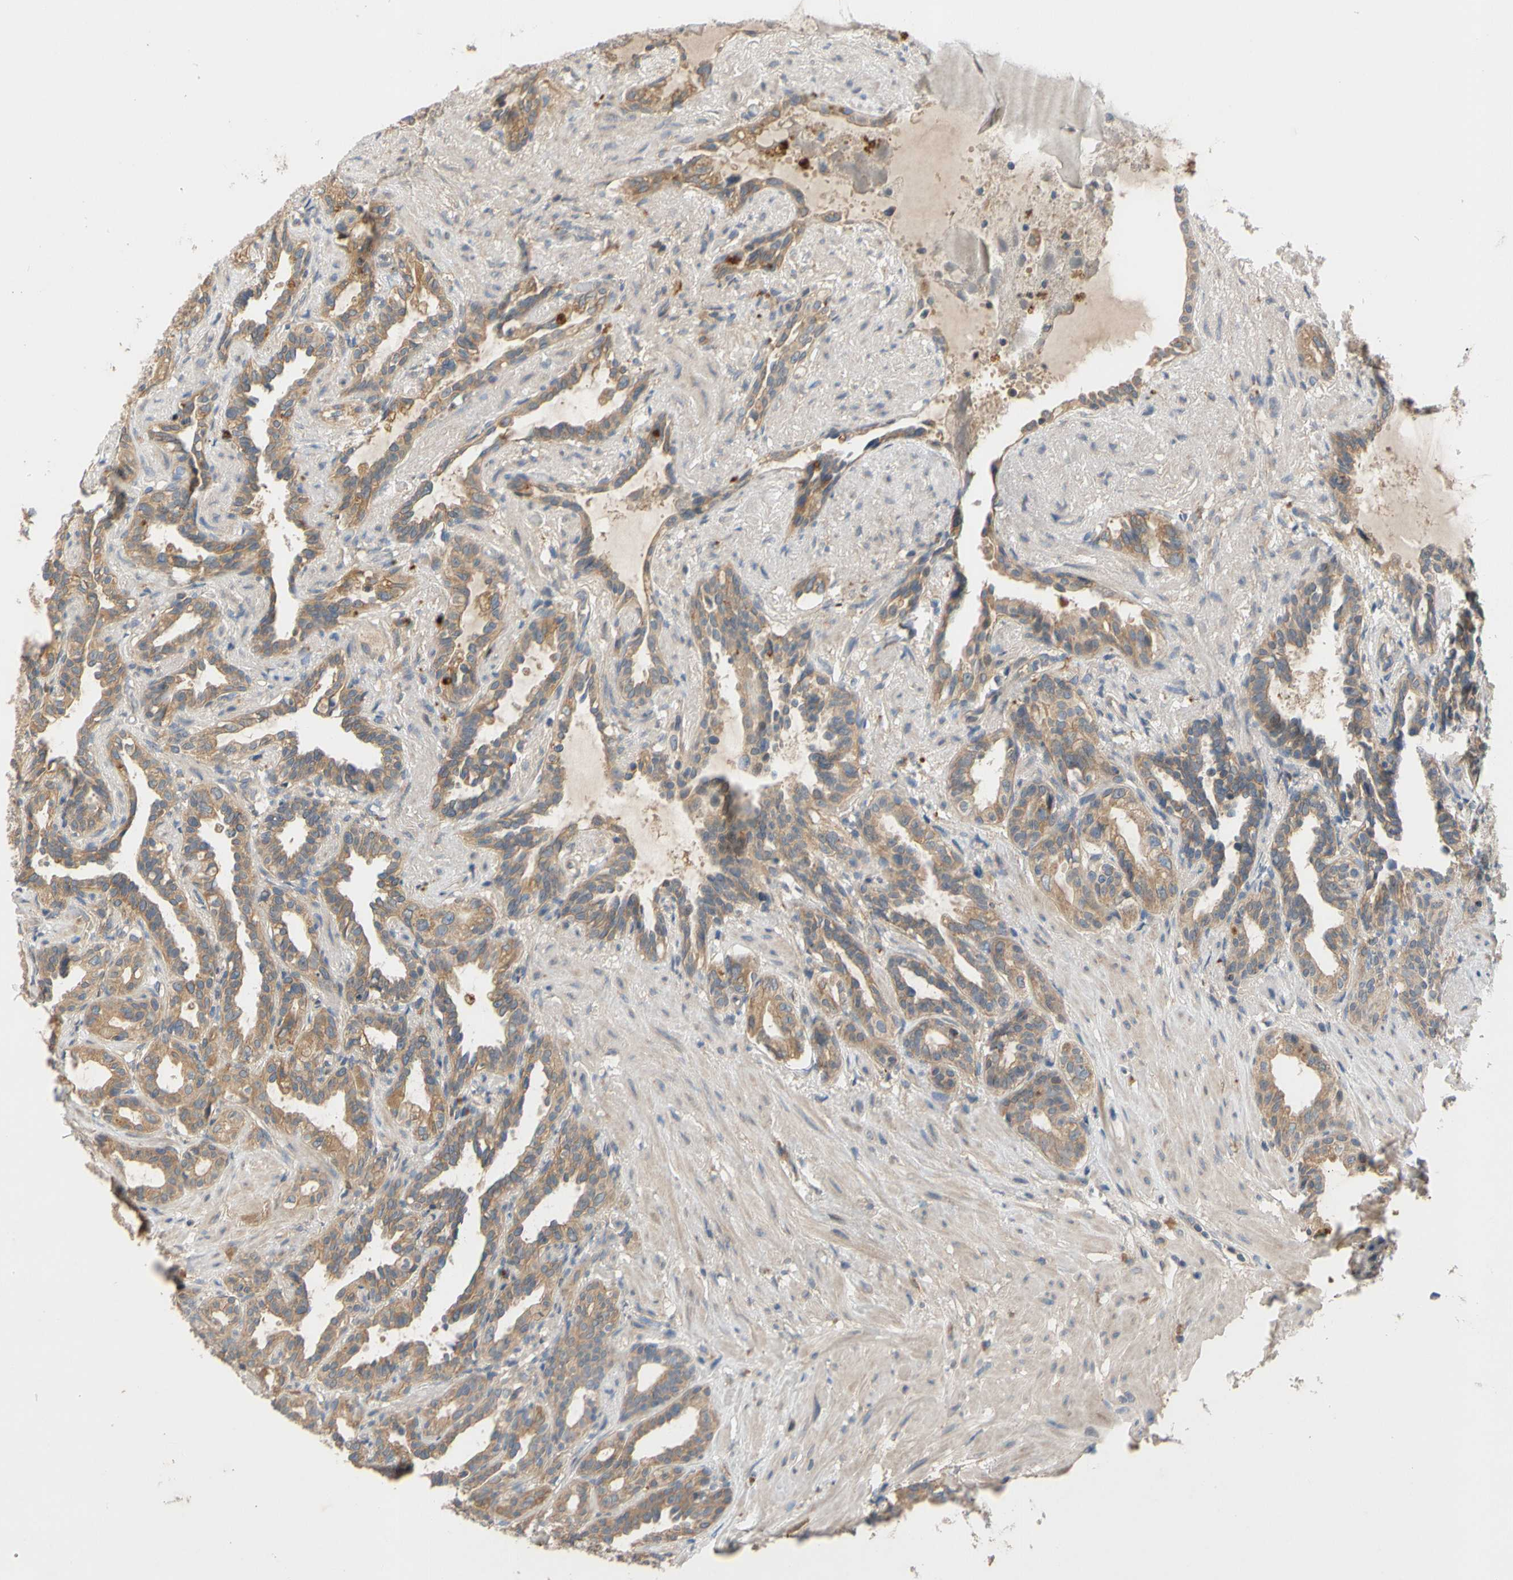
{"staining": {"intensity": "moderate", "quantity": ">75%", "location": "cytoplasmic/membranous"}, "tissue": "seminal vesicle", "cell_type": "Glandular cells", "image_type": "normal", "snomed": [{"axis": "morphology", "description": "Normal tissue, NOS"}, {"axis": "topography", "description": "Seminal veicle"}], "caption": "Protein staining reveals moderate cytoplasmic/membranous expression in about >75% of glandular cells in normal seminal vesicle.", "gene": "MBTPS2", "patient": {"sex": "male", "age": 61}}